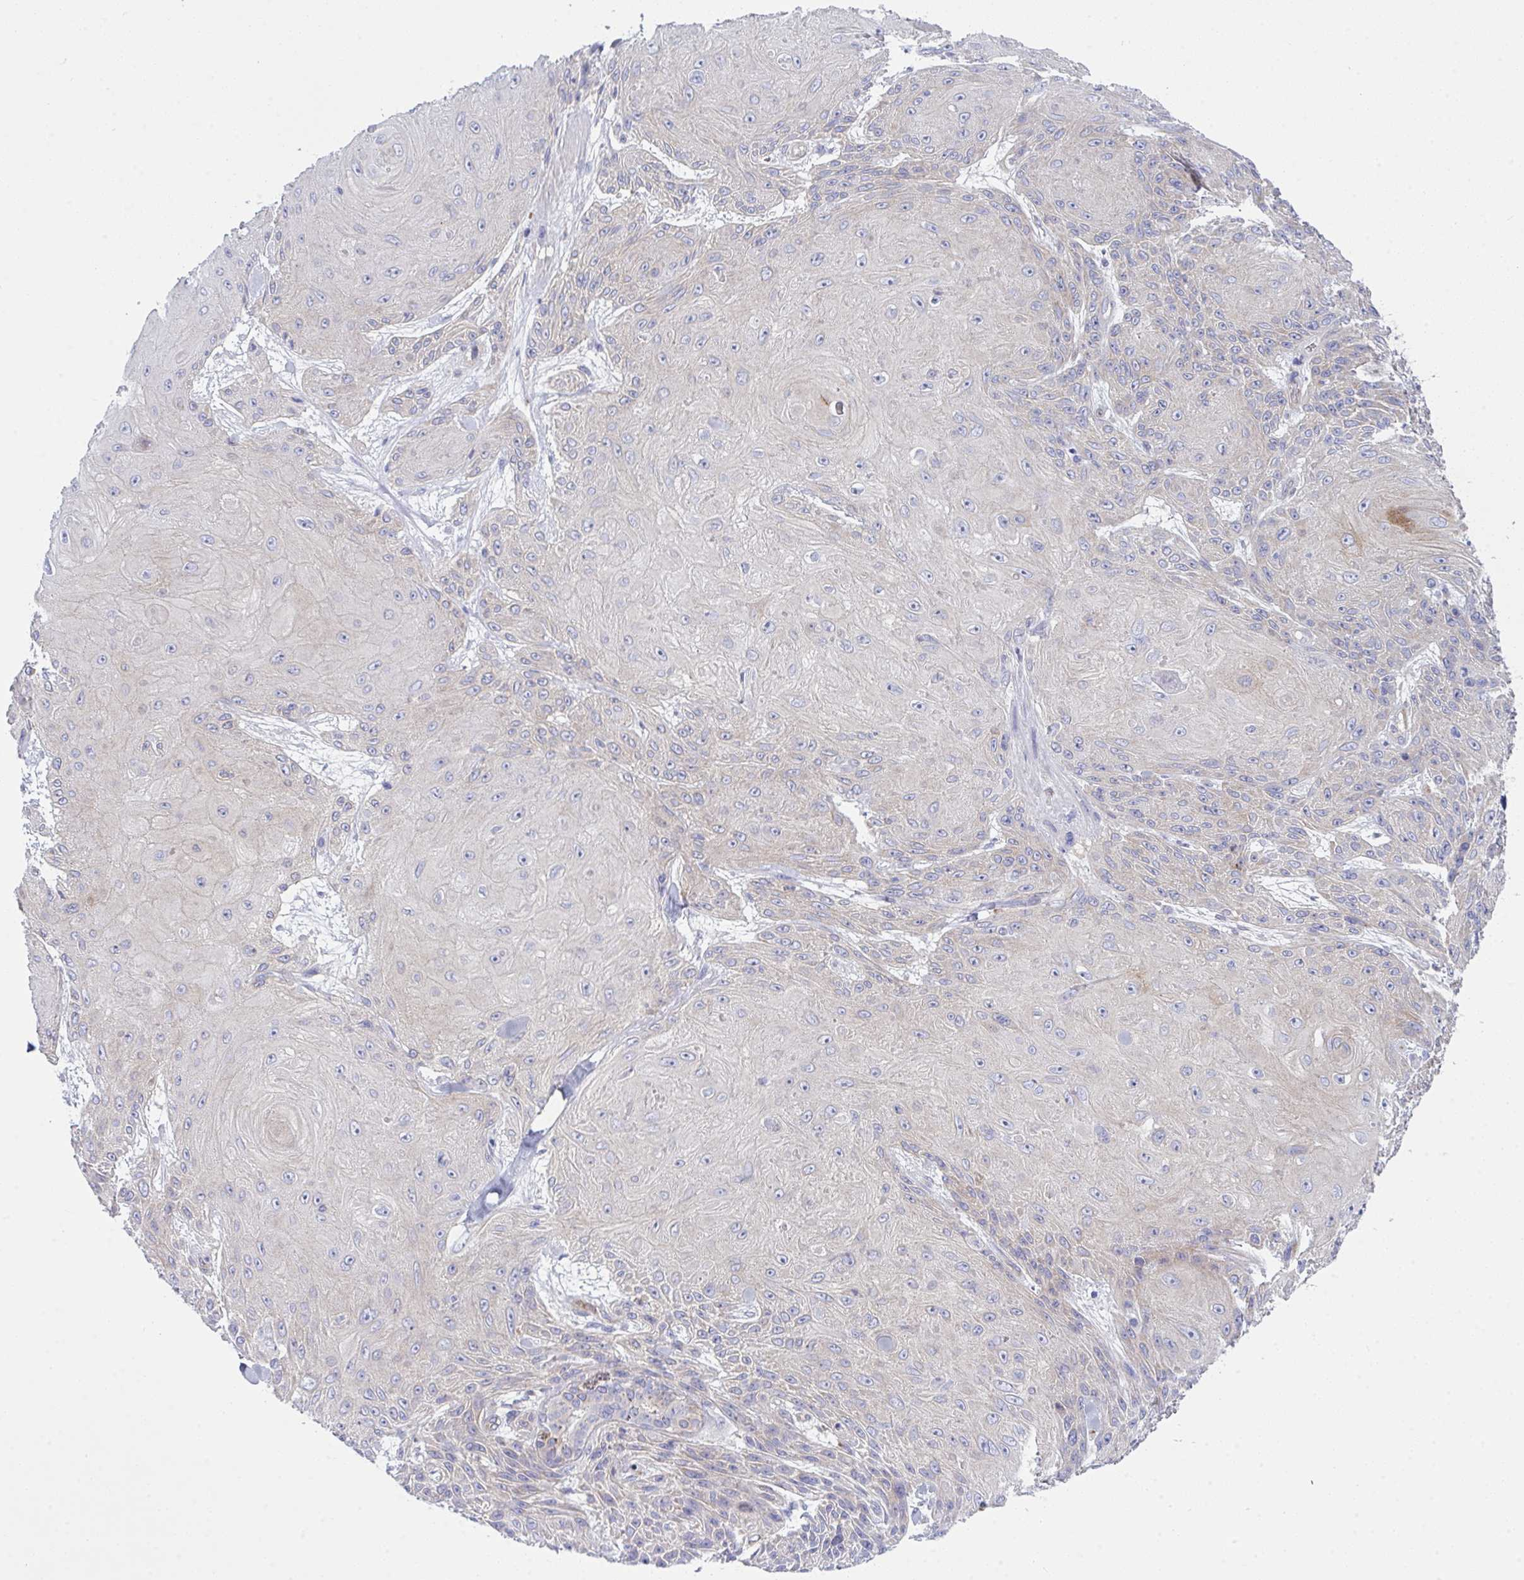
{"staining": {"intensity": "negative", "quantity": "none", "location": "none"}, "tissue": "skin cancer", "cell_type": "Tumor cells", "image_type": "cancer", "snomed": [{"axis": "morphology", "description": "Squamous cell carcinoma, NOS"}, {"axis": "topography", "description": "Skin"}], "caption": "Tumor cells show no significant protein positivity in squamous cell carcinoma (skin). (DAB (3,3'-diaminobenzidine) immunohistochemistry, high magnification).", "gene": "GAB1", "patient": {"sex": "male", "age": 88}}